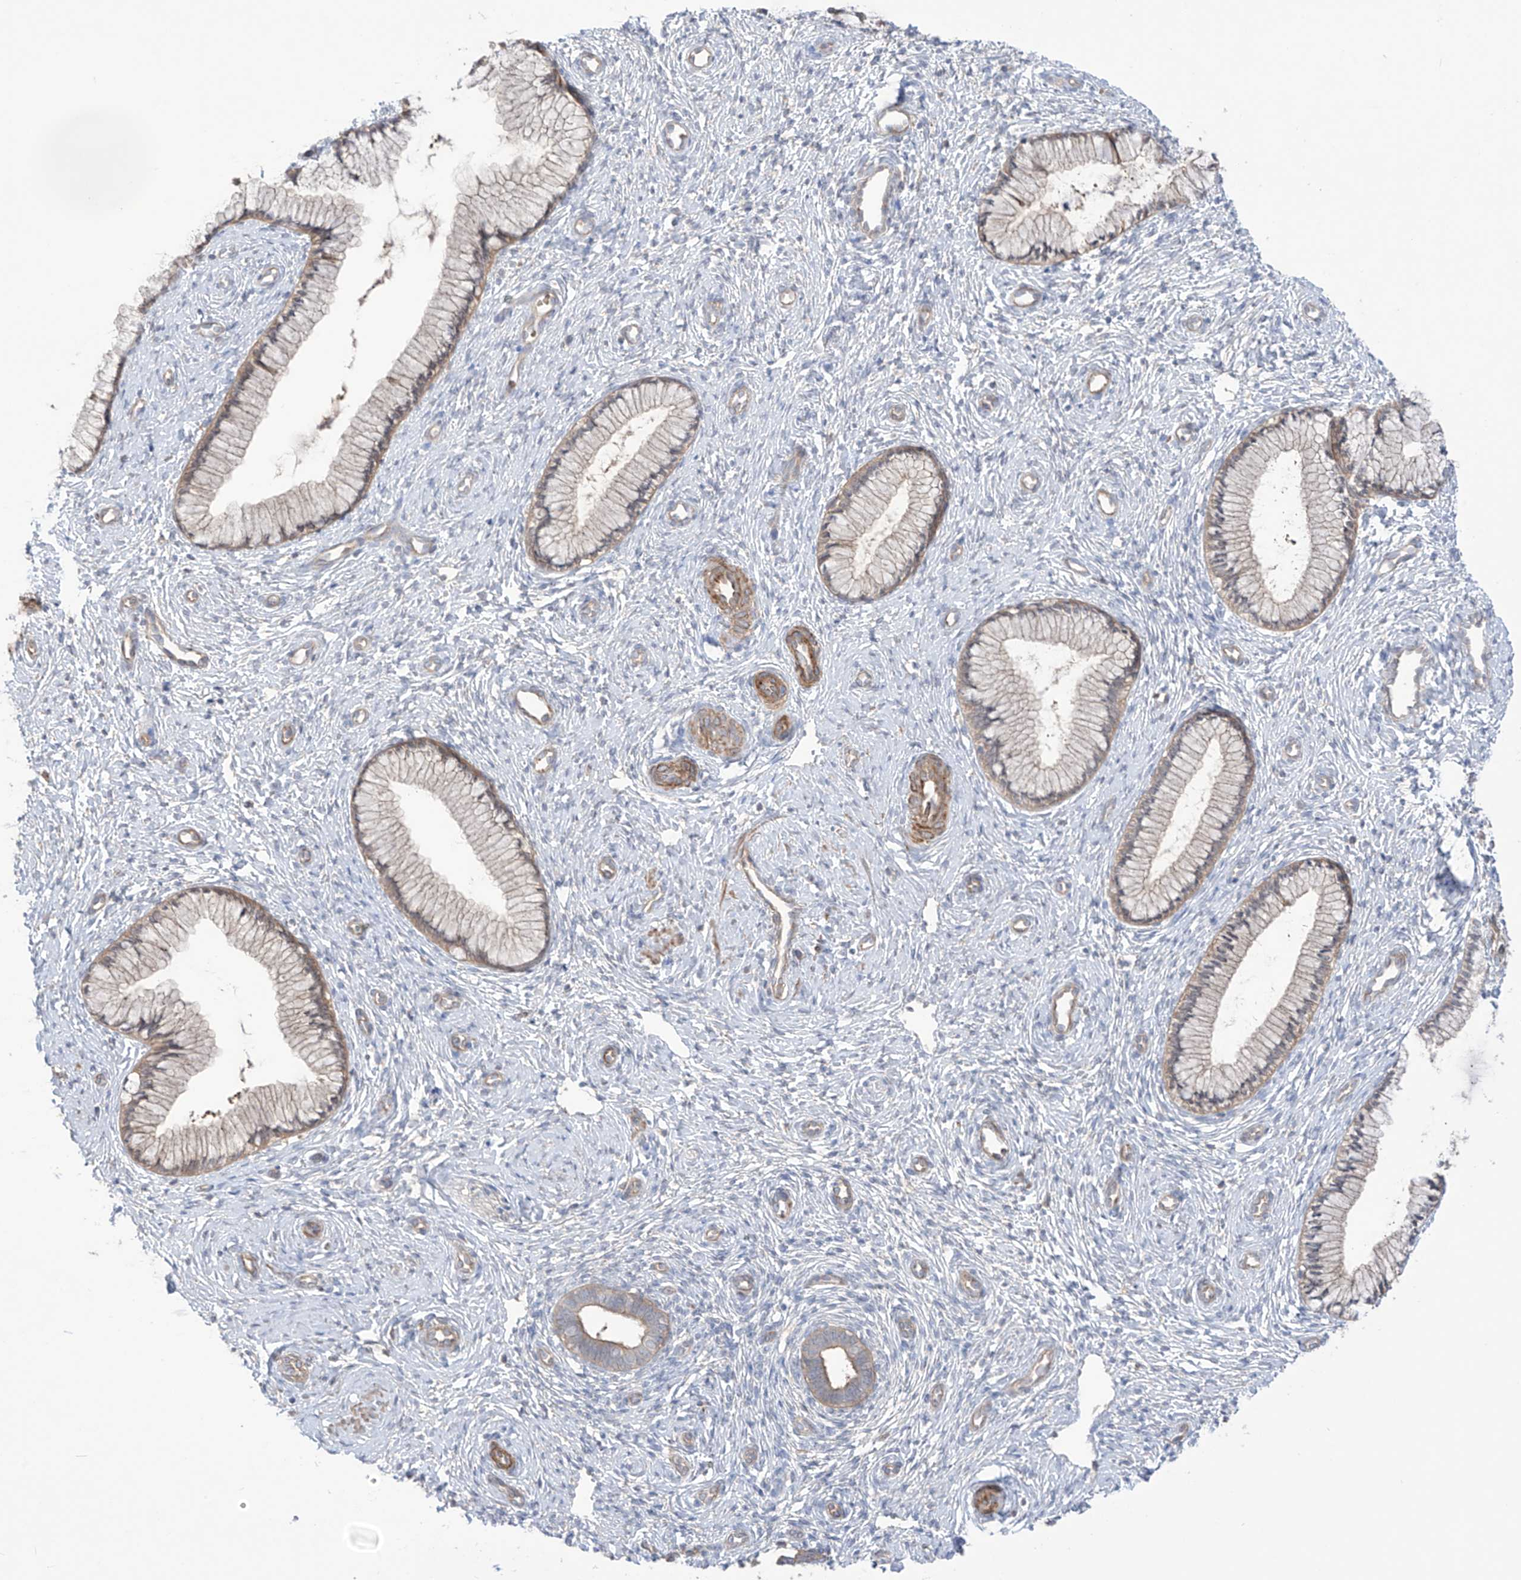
{"staining": {"intensity": "weak", "quantity": "<25%", "location": "cytoplasmic/membranous"}, "tissue": "cervix", "cell_type": "Glandular cells", "image_type": "normal", "snomed": [{"axis": "morphology", "description": "Normal tissue, NOS"}, {"axis": "topography", "description": "Cervix"}], "caption": "A high-resolution histopathology image shows IHC staining of unremarkable cervix, which exhibits no significant positivity in glandular cells. The staining was performed using DAB (3,3'-diaminobenzidine) to visualize the protein expression in brown, while the nuclei were stained in blue with hematoxylin (Magnification: 20x).", "gene": "TRMU", "patient": {"sex": "female", "age": 27}}